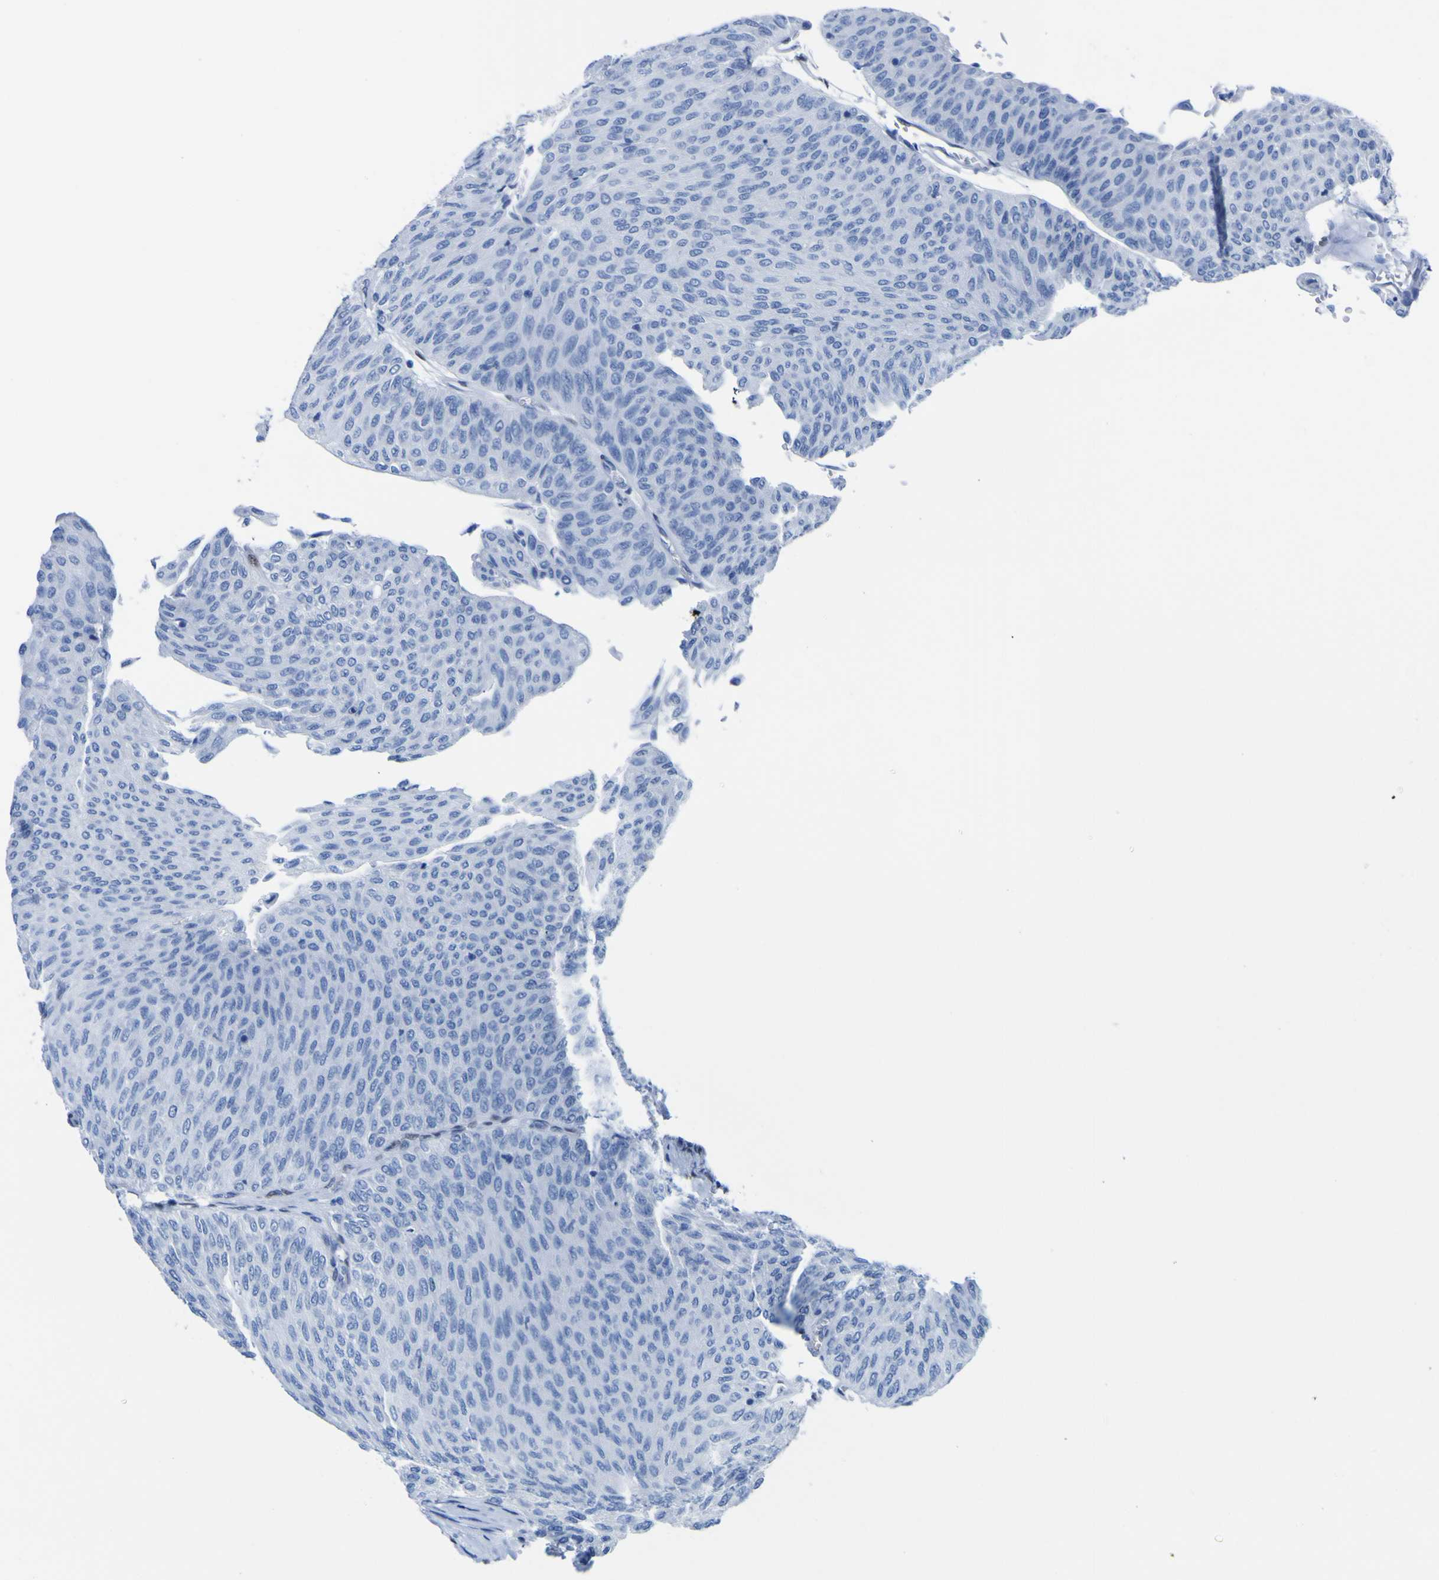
{"staining": {"intensity": "negative", "quantity": "none", "location": "none"}, "tissue": "urothelial cancer", "cell_type": "Tumor cells", "image_type": "cancer", "snomed": [{"axis": "morphology", "description": "Urothelial carcinoma, Low grade"}, {"axis": "topography", "description": "Urinary bladder"}], "caption": "Immunohistochemistry of urothelial carcinoma (low-grade) displays no staining in tumor cells.", "gene": "DACH1", "patient": {"sex": "male", "age": 78}}